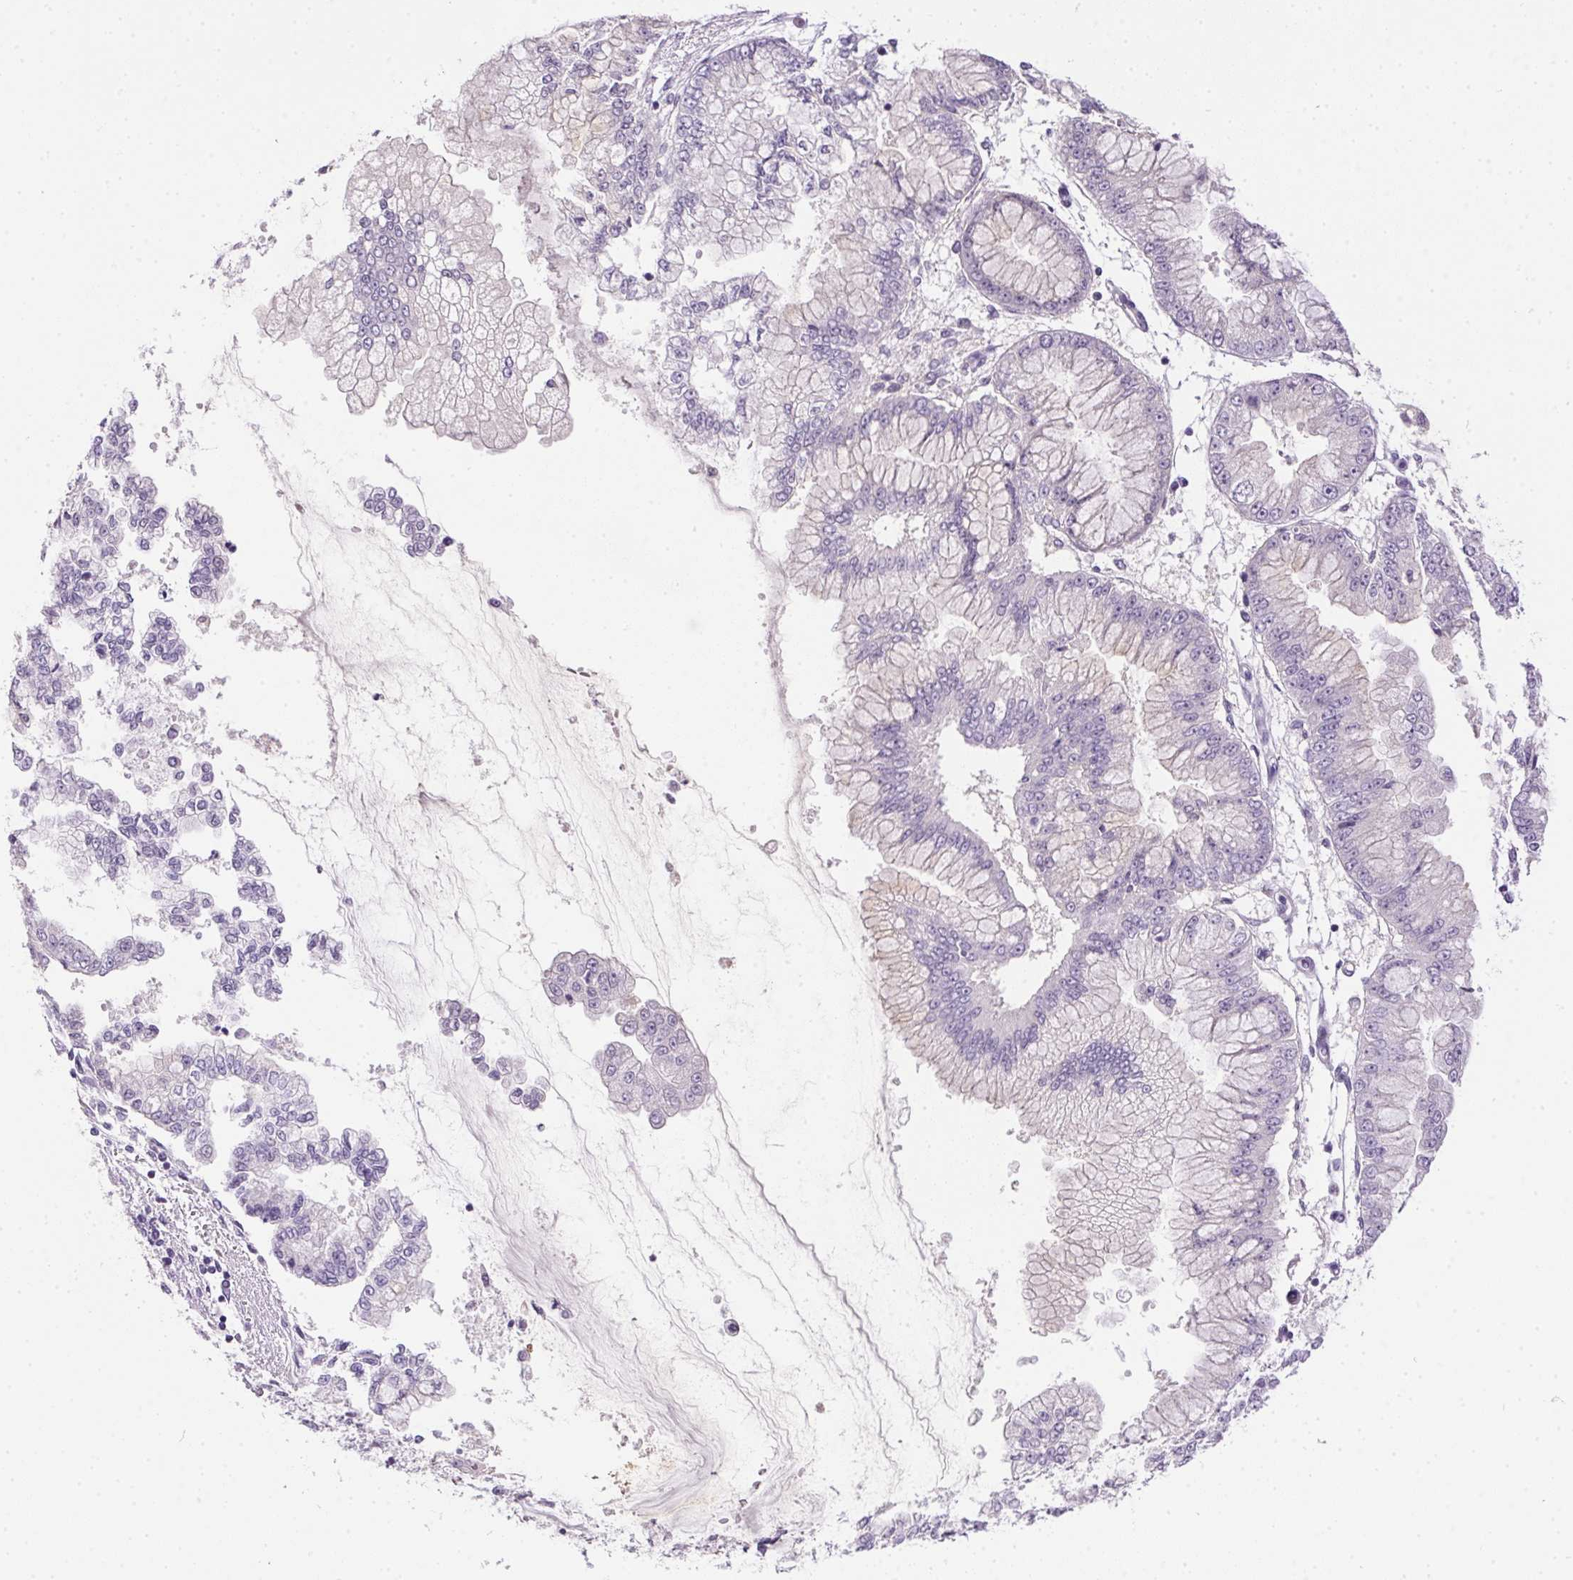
{"staining": {"intensity": "negative", "quantity": "none", "location": "none"}, "tissue": "stomach cancer", "cell_type": "Tumor cells", "image_type": "cancer", "snomed": [{"axis": "morphology", "description": "Adenocarcinoma, NOS"}, {"axis": "topography", "description": "Stomach, upper"}], "caption": "Immunohistochemistry (IHC) micrograph of neoplastic tissue: stomach cancer stained with DAB exhibits no significant protein positivity in tumor cells. (DAB (3,3'-diaminobenzidine) immunohistochemistry (IHC) with hematoxylin counter stain).", "gene": "ORM1", "patient": {"sex": "female", "age": 74}}